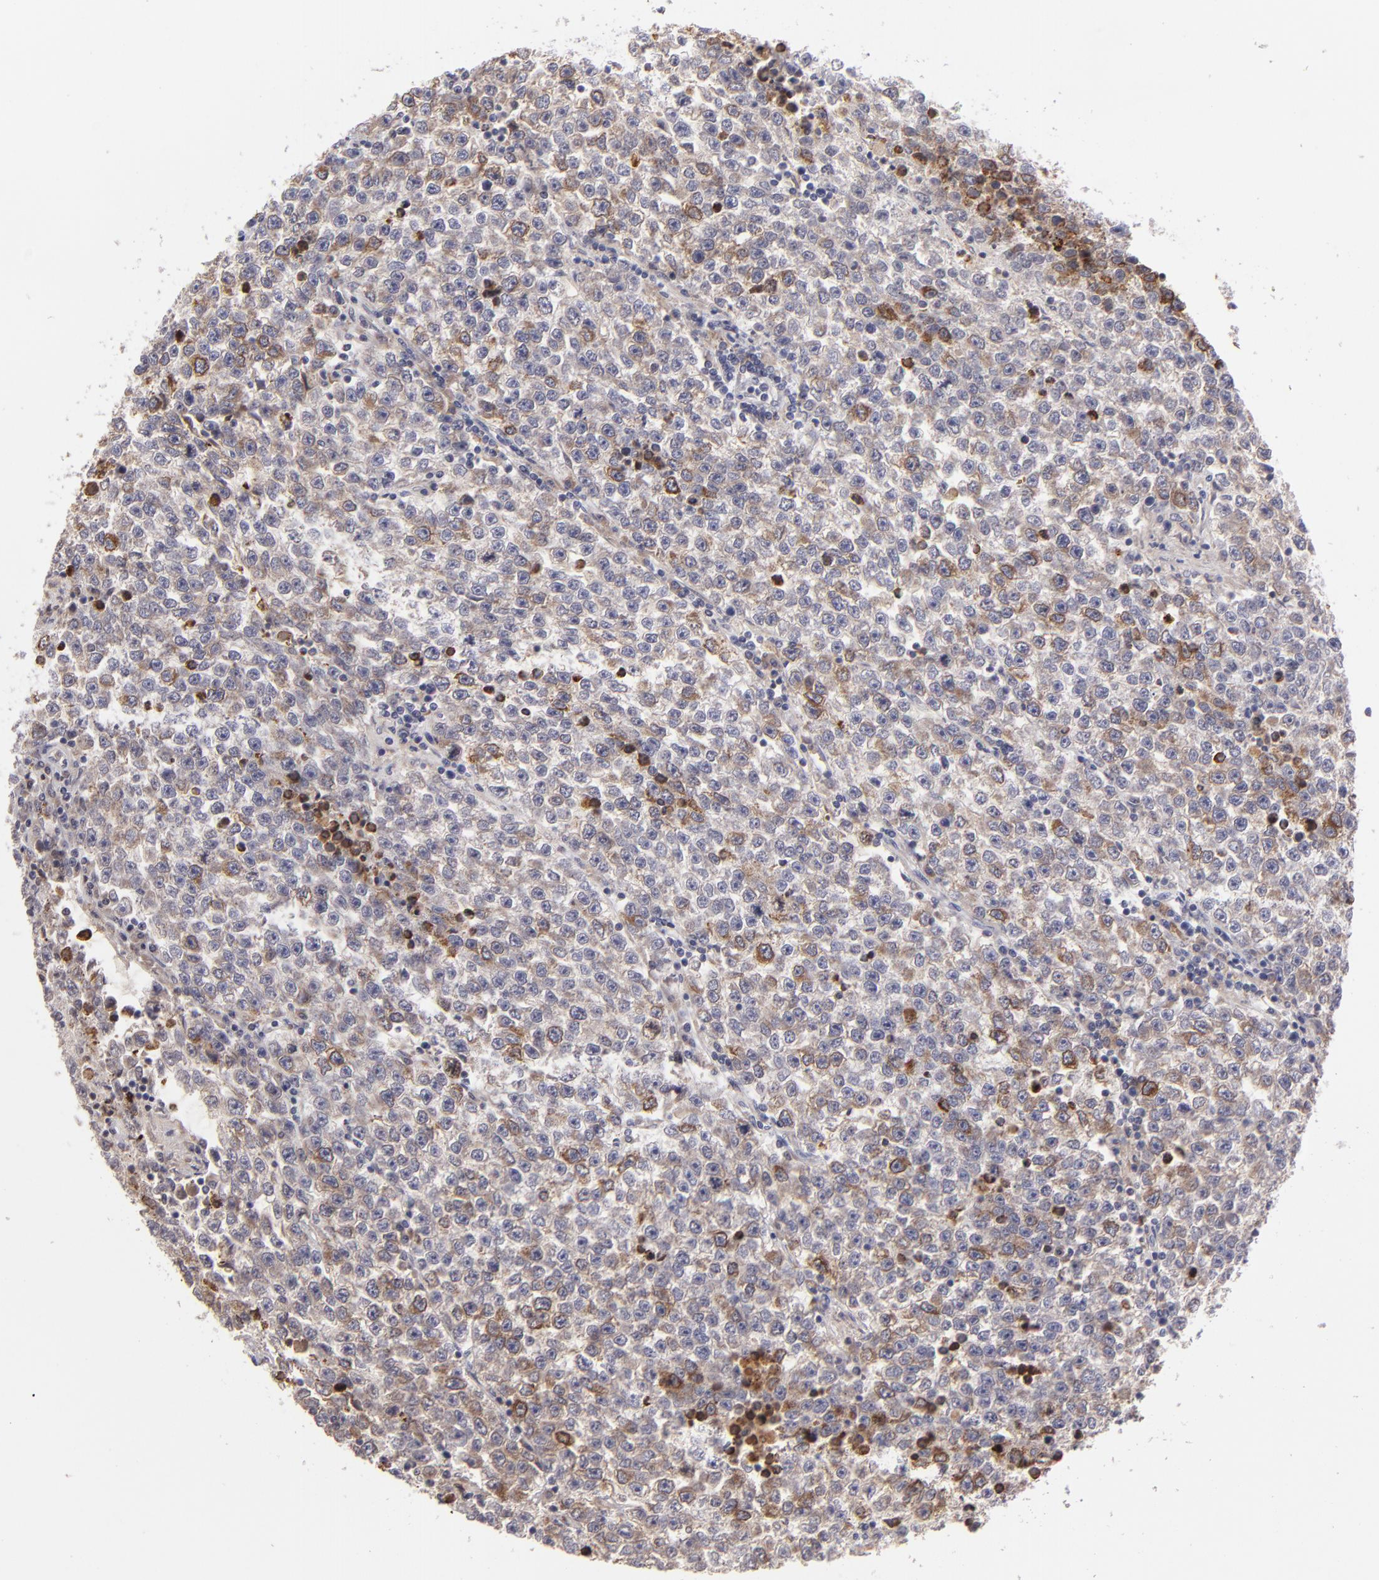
{"staining": {"intensity": "moderate", "quantity": "25%-75%", "location": "cytoplasmic/membranous"}, "tissue": "testis cancer", "cell_type": "Tumor cells", "image_type": "cancer", "snomed": [{"axis": "morphology", "description": "Seminoma, NOS"}, {"axis": "topography", "description": "Testis"}], "caption": "High-power microscopy captured an immunohistochemistry image of testis cancer (seminoma), revealing moderate cytoplasmic/membranous staining in approximately 25%-75% of tumor cells.", "gene": "CFB", "patient": {"sex": "male", "age": 36}}